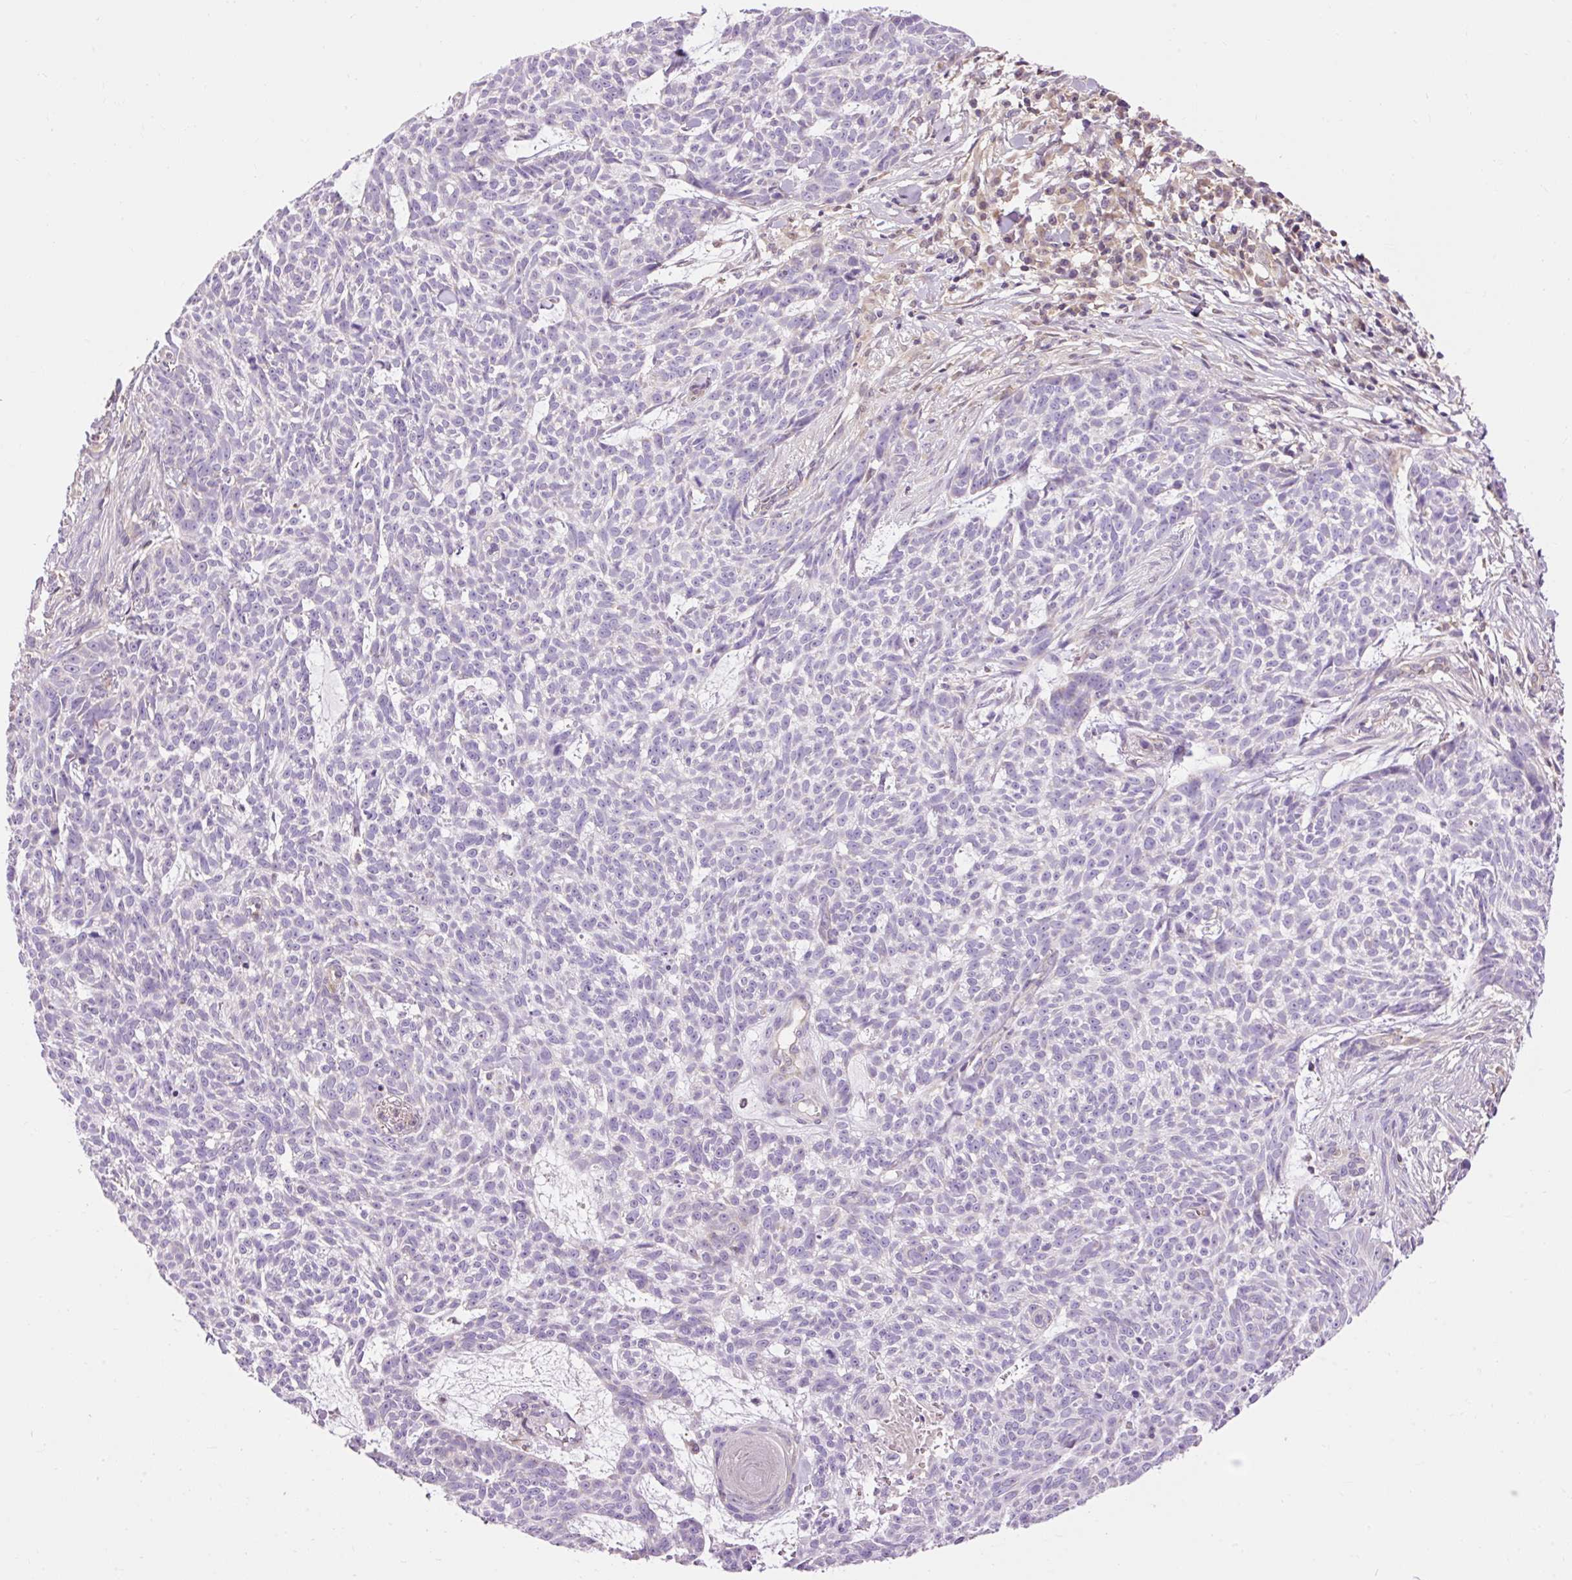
{"staining": {"intensity": "negative", "quantity": "none", "location": "none"}, "tissue": "skin cancer", "cell_type": "Tumor cells", "image_type": "cancer", "snomed": [{"axis": "morphology", "description": "Basal cell carcinoma"}, {"axis": "topography", "description": "Skin"}], "caption": "Tumor cells show no significant protein staining in basal cell carcinoma (skin).", "gene": "IMMT", "patient": {"sex": "female", "age": 93}}